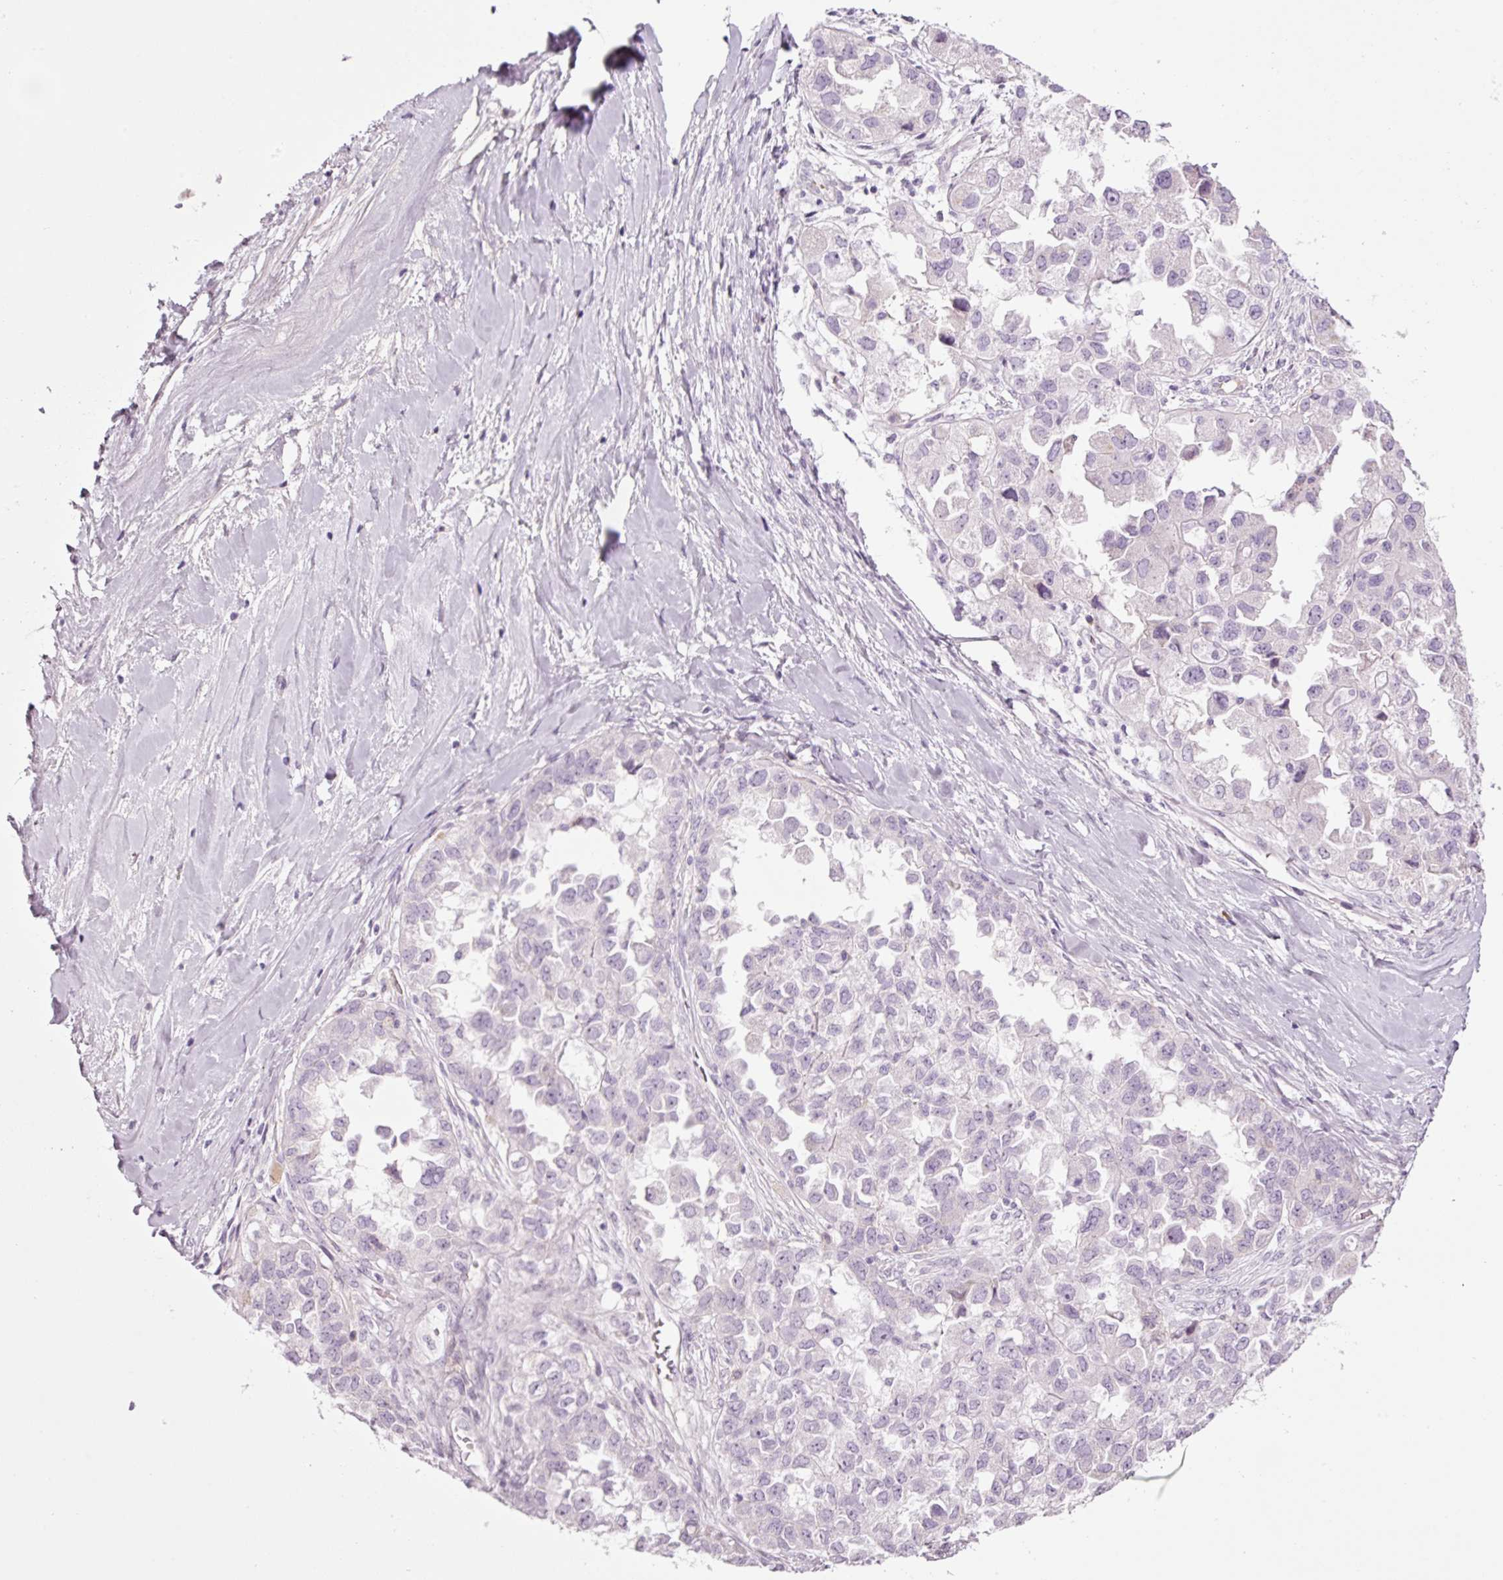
{"staining": {"intensity": "negative", "quantity": "none", "location": "none"}, "tissue": "ovarian cancer", "cell_type": "Tumor cells", "image_type": "cancer", "snomed": [{"axis": "morphology", "description": "Cystadenocarcinoma, serous, NOS"}, {"axis": "topography", "description": "Ovary"}], "caption": "Immunohistochemical staining of ovarian serous cystadenocarcinoma demonstrates no significant expression in tumor cells.", "gene": "KLF1", "patient": {"sex": "female", "age": 84}}